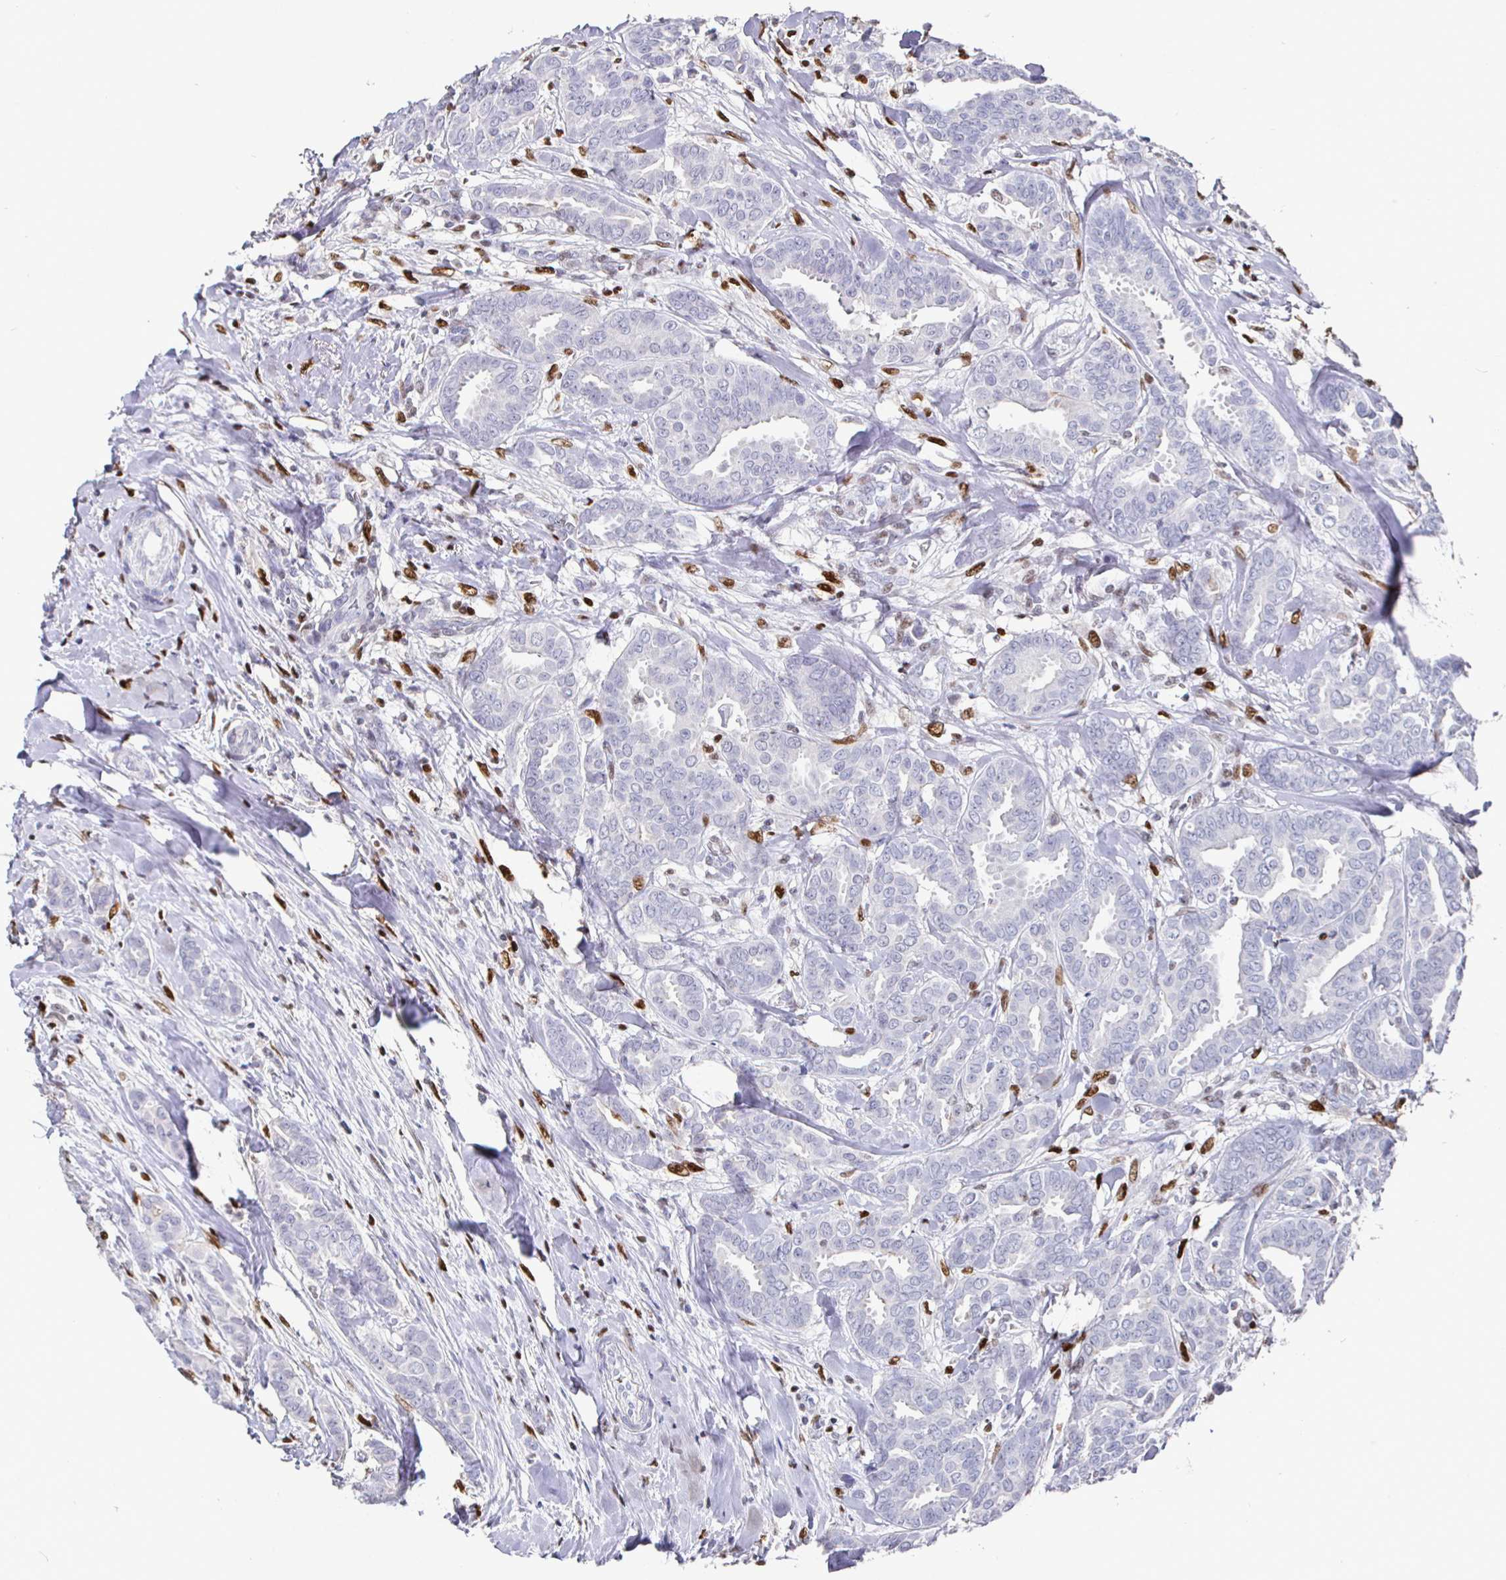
{"staining": {"intensity": "negative", "quantity": "none", "location": "none"}, "tissue": "breast cancer", "cell_type": "Tumor cells", "image_type": "cancer", "snomed": [{"axis": "morphology", "description": "Duct carcinoma"}, {"axis": "topography", "description": "Breast"}], "caption": "Tumor cells are negative for protein expression in human breast cancer (infiltrating ductal carcinoma). The staining is performed using DAB (3,3'-diaminobenzidine) brown chromogen with nuclei counter-stained in using hematoxylin.", "gene": "RUNX2", "patient": {"sex": "female", "age": 45}}